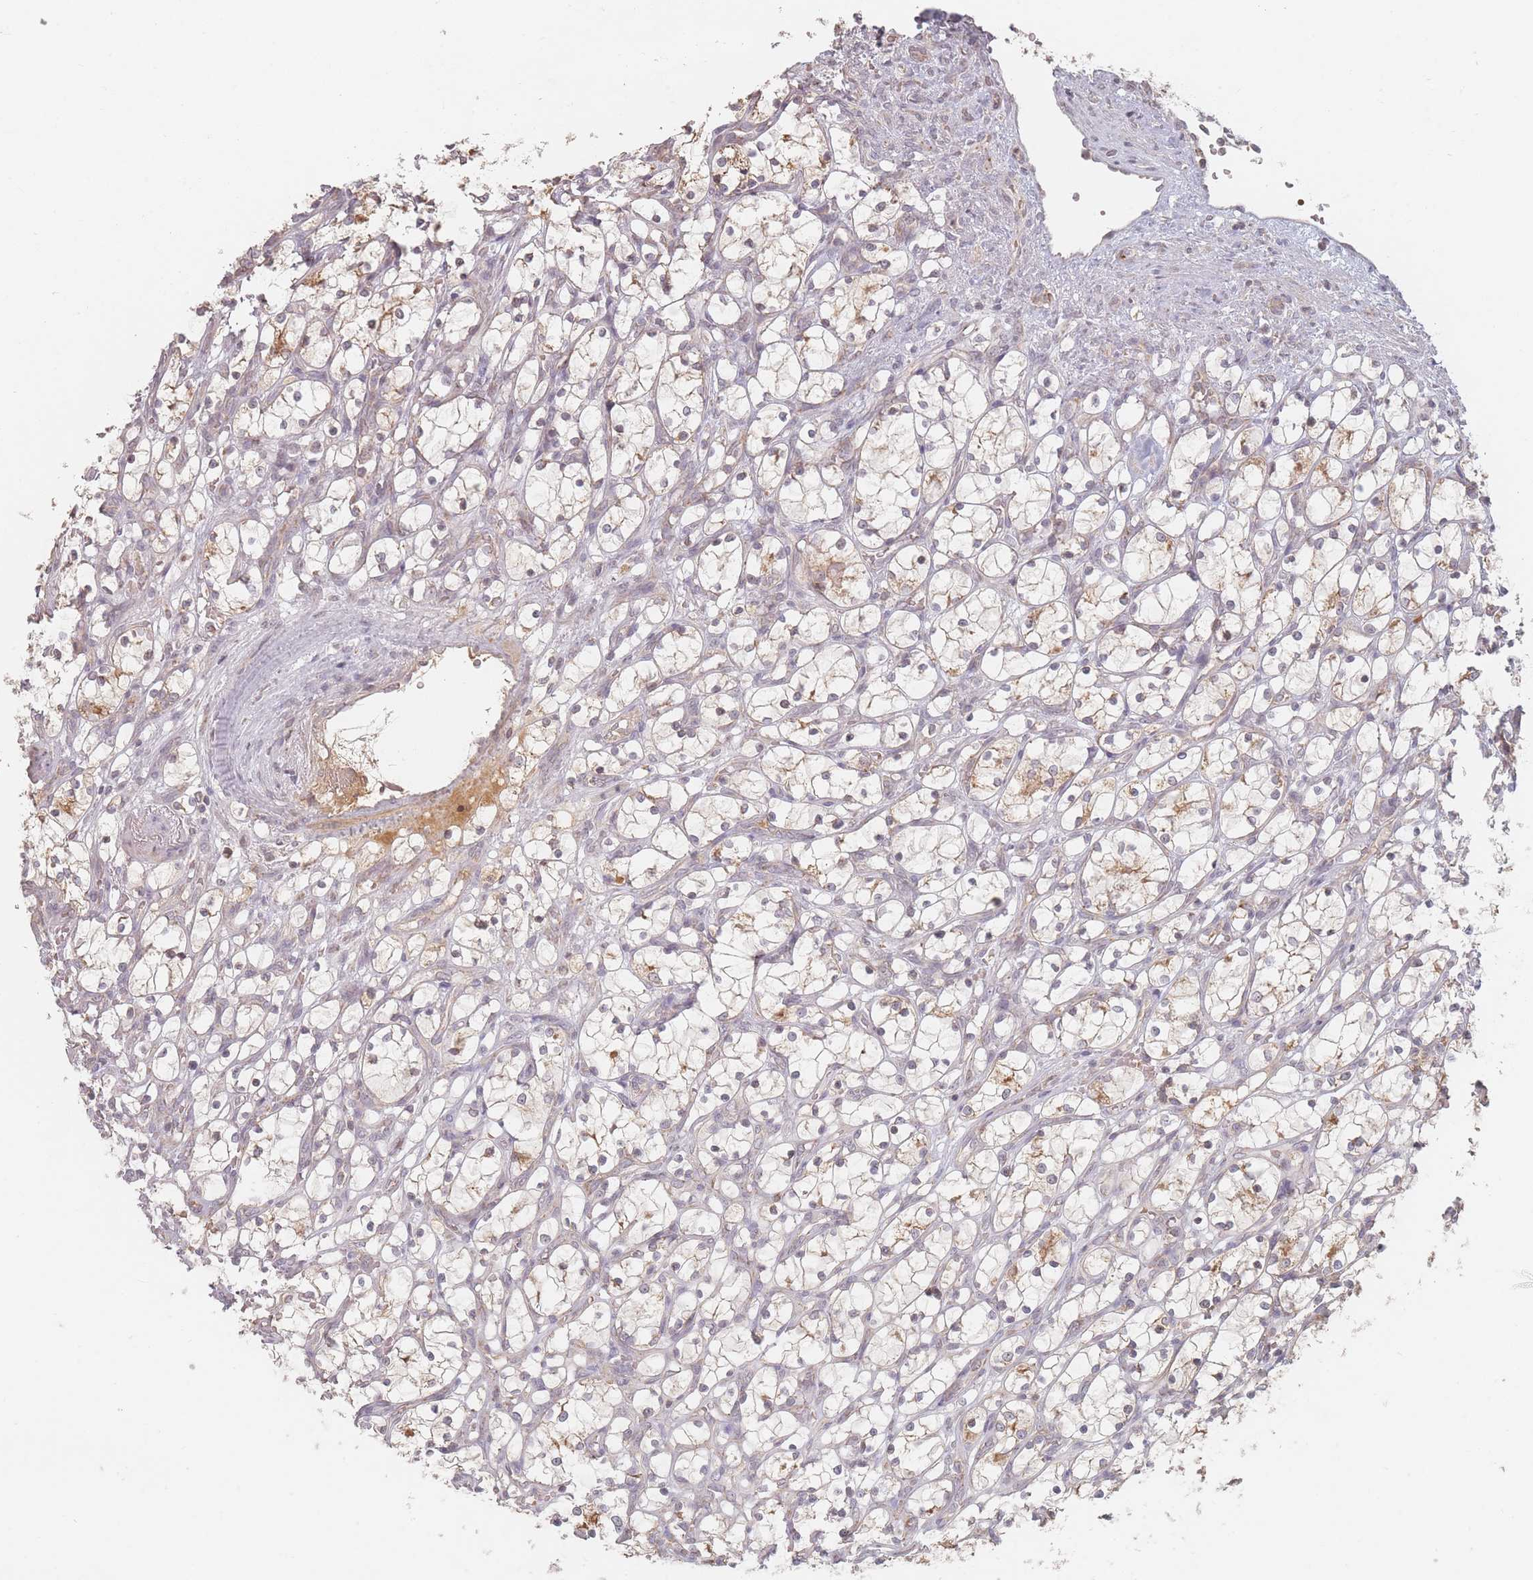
{"staining": {"intensity": "weak", "quantity": "<25%", "location": "cytoplasmic/membranous"}, "tissue": "renal cancer", "cell_type": "Tumor cells", "image_type": "cancer", "snomed": [{"axis": "morphology", "description": "Adenocarcinoma, NOS"}, {"axis": "topography", "description": "Kidney"}], "caption": "Immunohistochemical staining of renal adenocarcinoma displays no significant staining in tumor cells.", "gene": "OR2M4", "patient": {"sex": "female", "age": 69}}